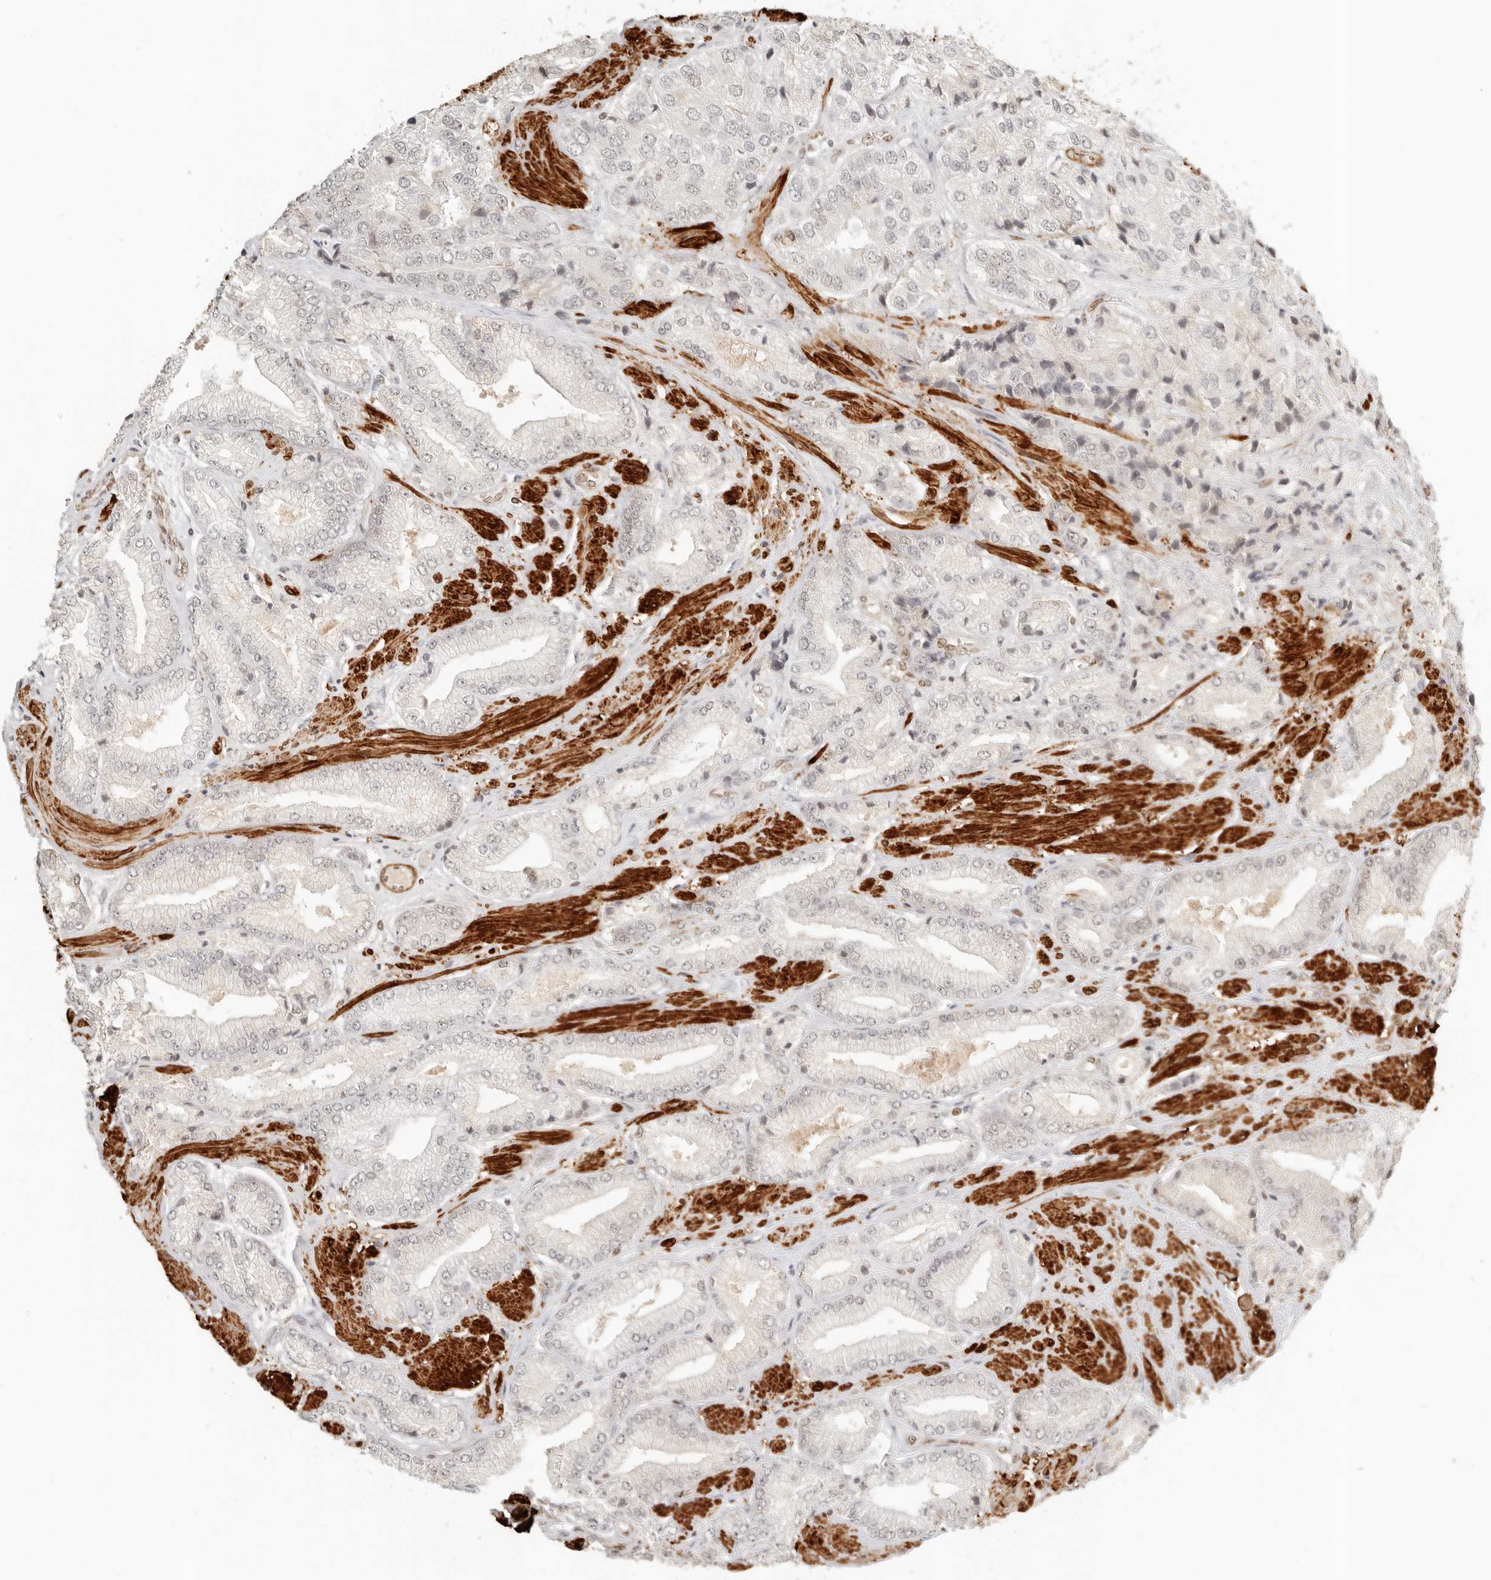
{"staining": {"intensity": "negative", "quantity": "none", "location": "none"}, "tissue": "prostate cancer", "cell_type": "Tumor cells", "image_type": "cancer", "snomed": [{"axis": "morphology", "description": "Adenocarcinoma, High grade"}, {"axis": "topography", "description": "Prostate"}], "caption": "High power microscopy micrograph of an IHC image of adenocarcinoma (high-grade) (prostate), revealing no significant positivity in tumor cells. (Brightfield microscopy of DAB (3,3'-diaminobenzidine) immunohistochemistry at high magnification).", "gene": "GABPA", "patient": {"sex": "male", "age": 50}}